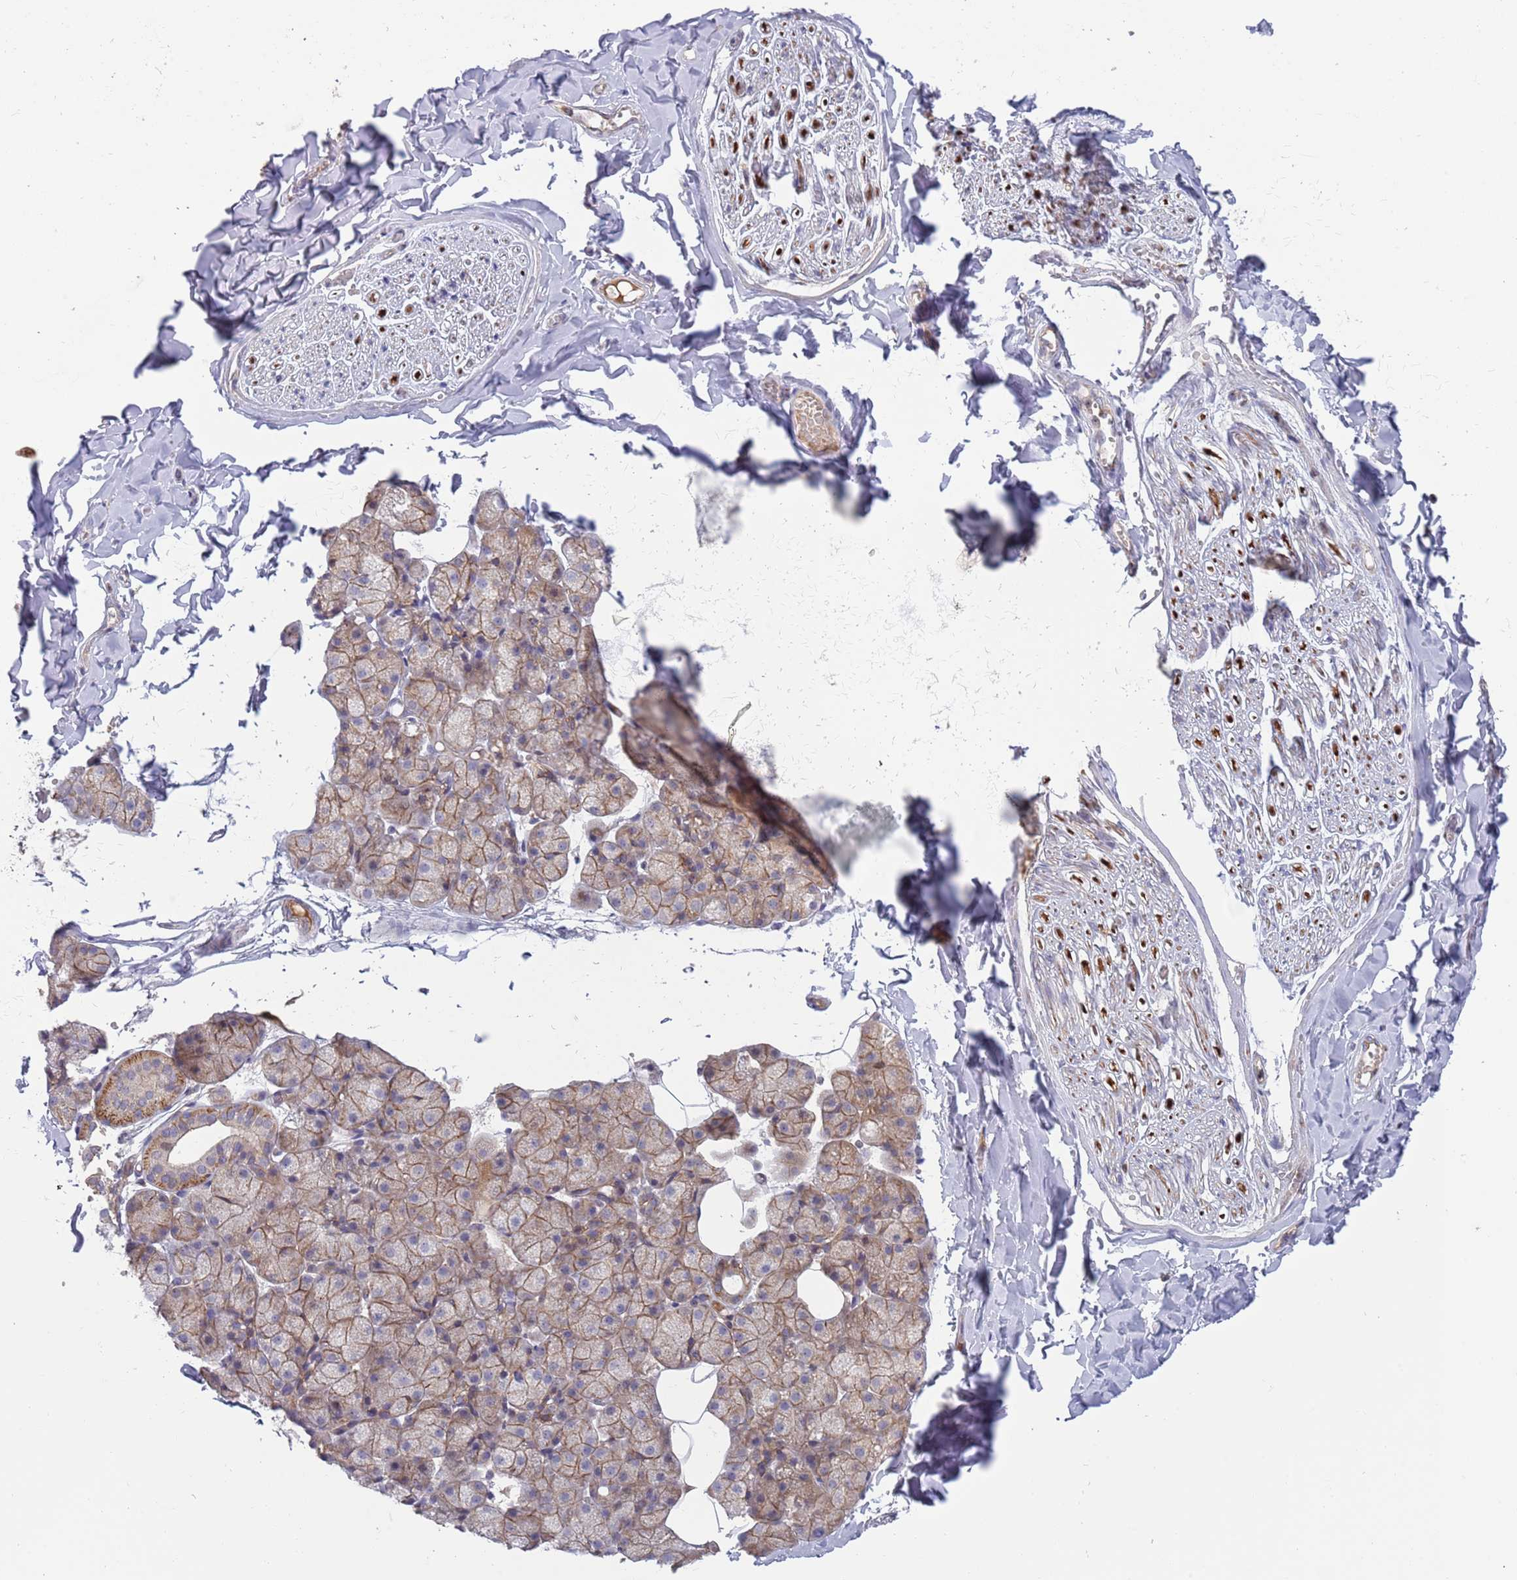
{"staining": {"intensity": "moderate", "quantity": "<25%", "location": "cytoplasmic/membranous"}, "tissue": "soft tissue", "cell_type": "Chondrocytes", "image_type": "normal", "snomed": [{"axis": "morphology", "description": "Normal tissue, NOS"}, {"axis": "topography", "description": "Salivary gland"}, {"axis": "topography", "description": "Peripheral nerve tissue"}], "caption": "Immunohistochemistry (IHC) of unremarkable human soft tissue exhibits low levels of moderate cytoplasmic/membranous positivity in about <25% of chondrocytes. The staining is performed using DAB (3,3'-diaminobenzidine) brown chromogen to label protein expression. The nuclei are counter-stained blue using hematoxylin.", "gene": "BTBD7", "patient": {"sex": "male", "age": 38}}